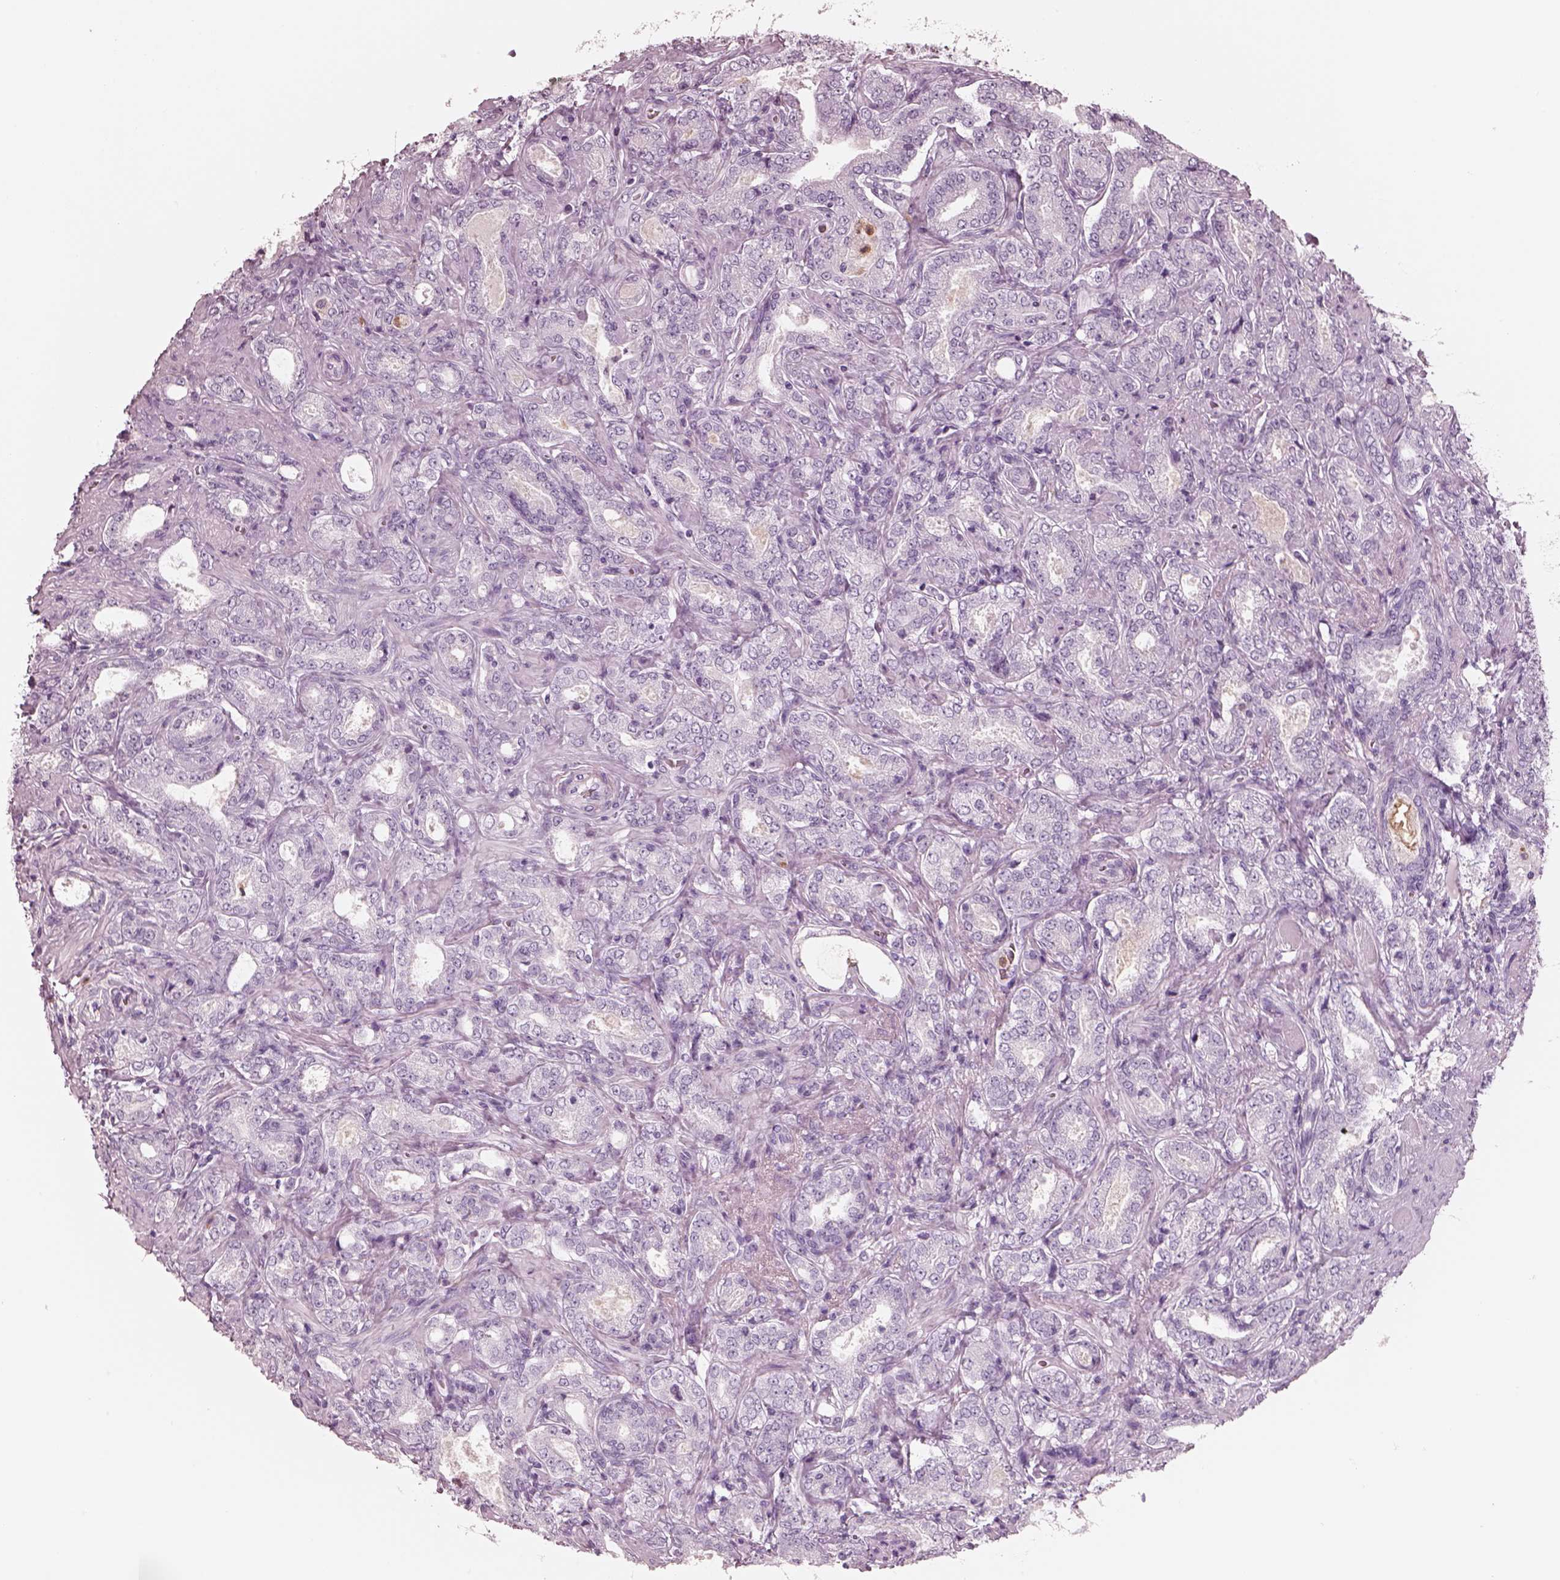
{"staining": {"intensity": "negative", "quantity": "none", "location": "none"}, "tissue": "prostate cancer", "cell_type": "Tumor cells", "image_type": "cancer", "snomed": [{"axis": "morphology", "description": "Adenocarcinoma, NOS"}, {"axis": "topography", "description": "Prostate"}], "caption": "Tumor cells are negative for protein expression in human adenocarcinoma (prostate). (Immunohistochemistry (ihc), brightfield microscopy, high magnification).", "gene": "ELANE", "patient": {"sex": "male", "age": 64}}